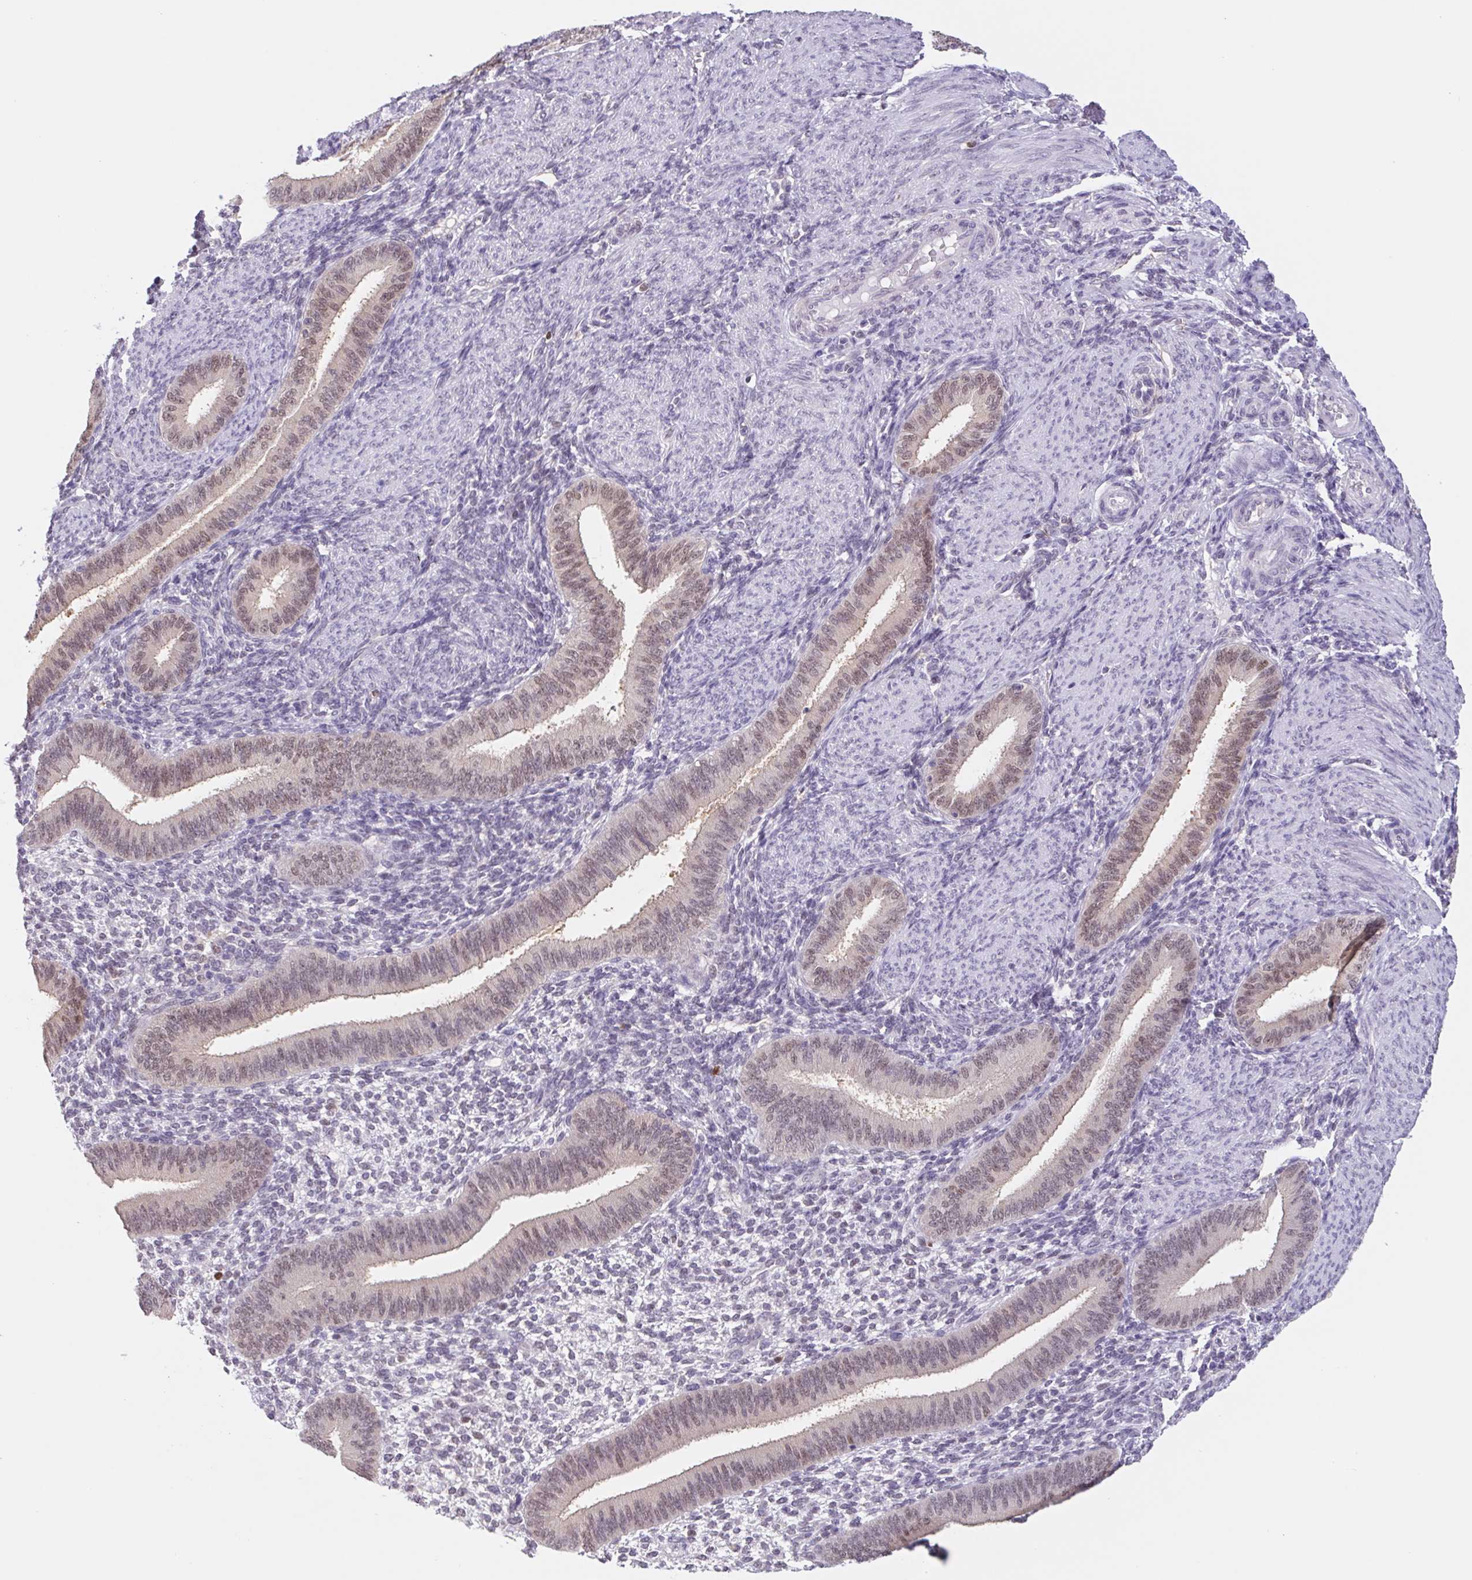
{"staining": {"intensity": "negative", "quantity": "none", "location": "none"}, "tissue": "endometrium", "cell_type": "Cells in endometrial stroma", "image_type": "normal", "snomed": [{"axis": "morphology", "description": "Normal tissue, NOS"}, {"axis": "topography", "description": "Endometrium"}], "caption": "DAB (3,3'-diaminobenzidine) immunohistochemical staining of benign human endometrium displays no significant positivity in cells in endometrial stroma.", "gene": "L3MBTL4", "patient": {"sex": "female", "age": 39}}